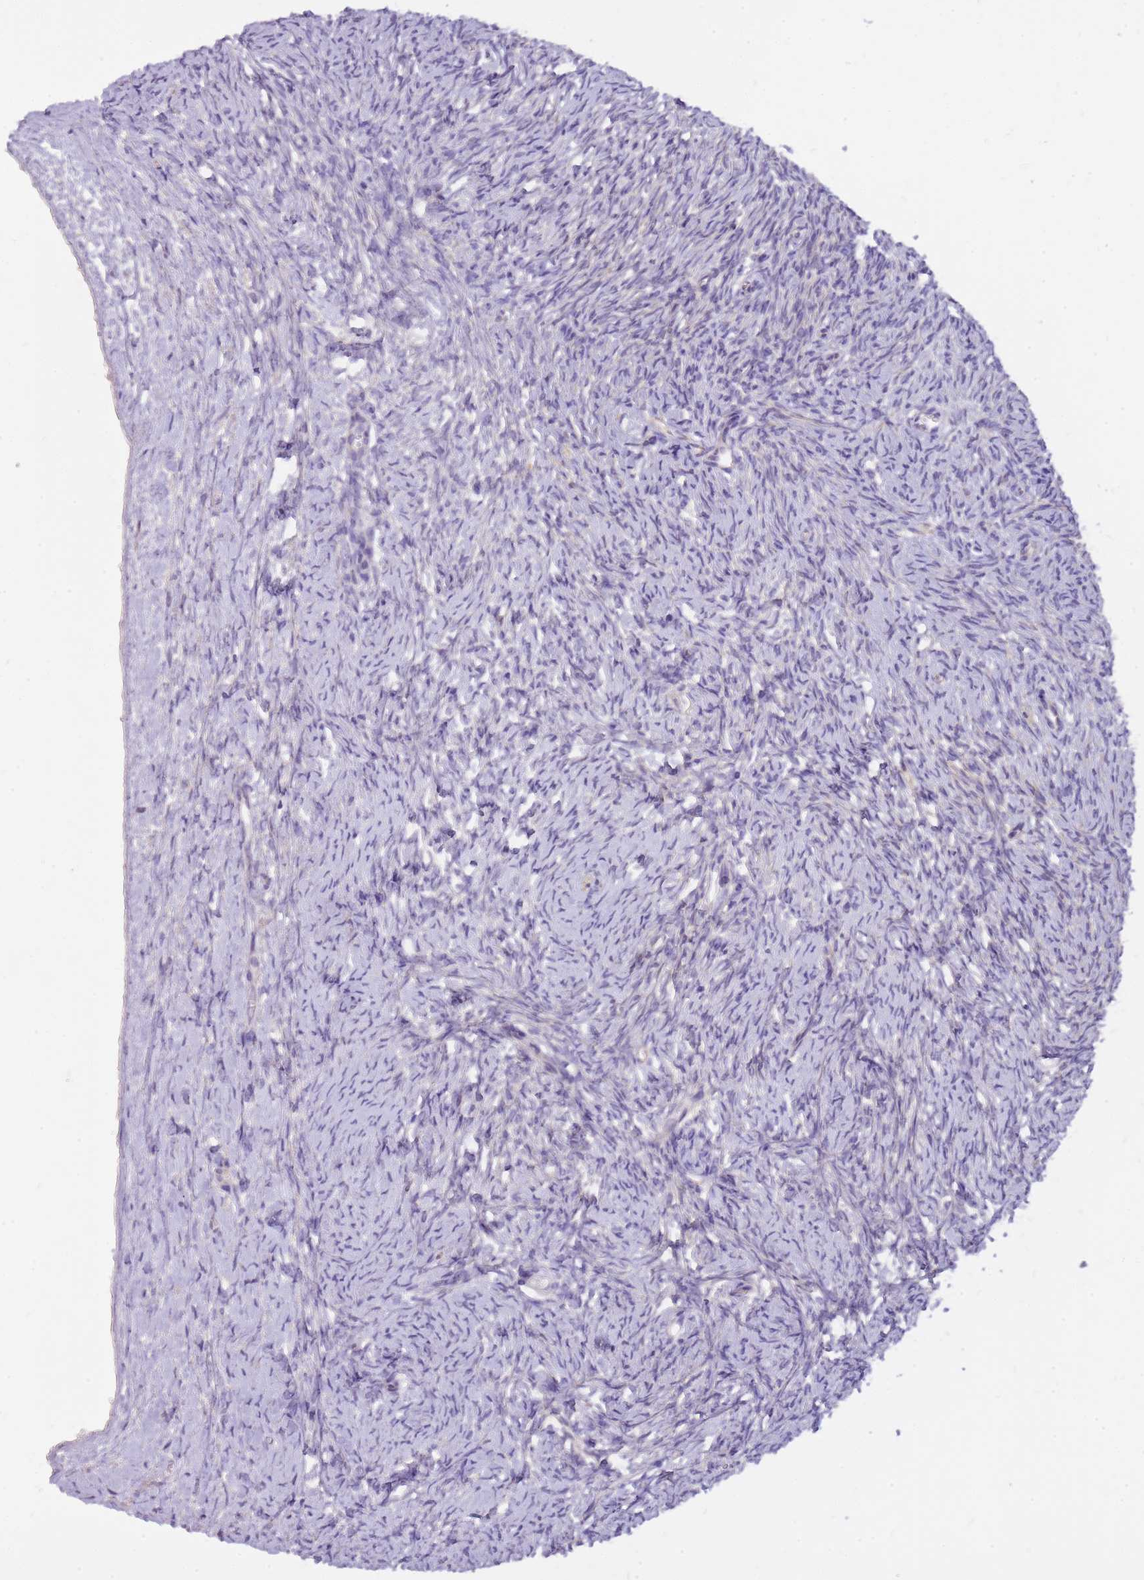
{"staining": {"intensity": "moderate", "quantity": ">75%", "location": "cytoplasmic/membranous"}, "tissue": "ovary", "cell_type": "Follicle cells", "image_type": "normal", "snomed": [{"axis": "morphology", "description": "Normal tissue, NOS"}, {"axis": "morphology", "description": "Developmental malformation"}, {"axis": "topography", "description": "Ovary"}], "caption": "The immunohistochemical stain highlights moderate cytoplasmic/membranous expression in follicle cells of unremarkable ovary. Nuclei are stained in blue.", "gene": "NTN4", "patient": {"sex": "female", "age": 39}}